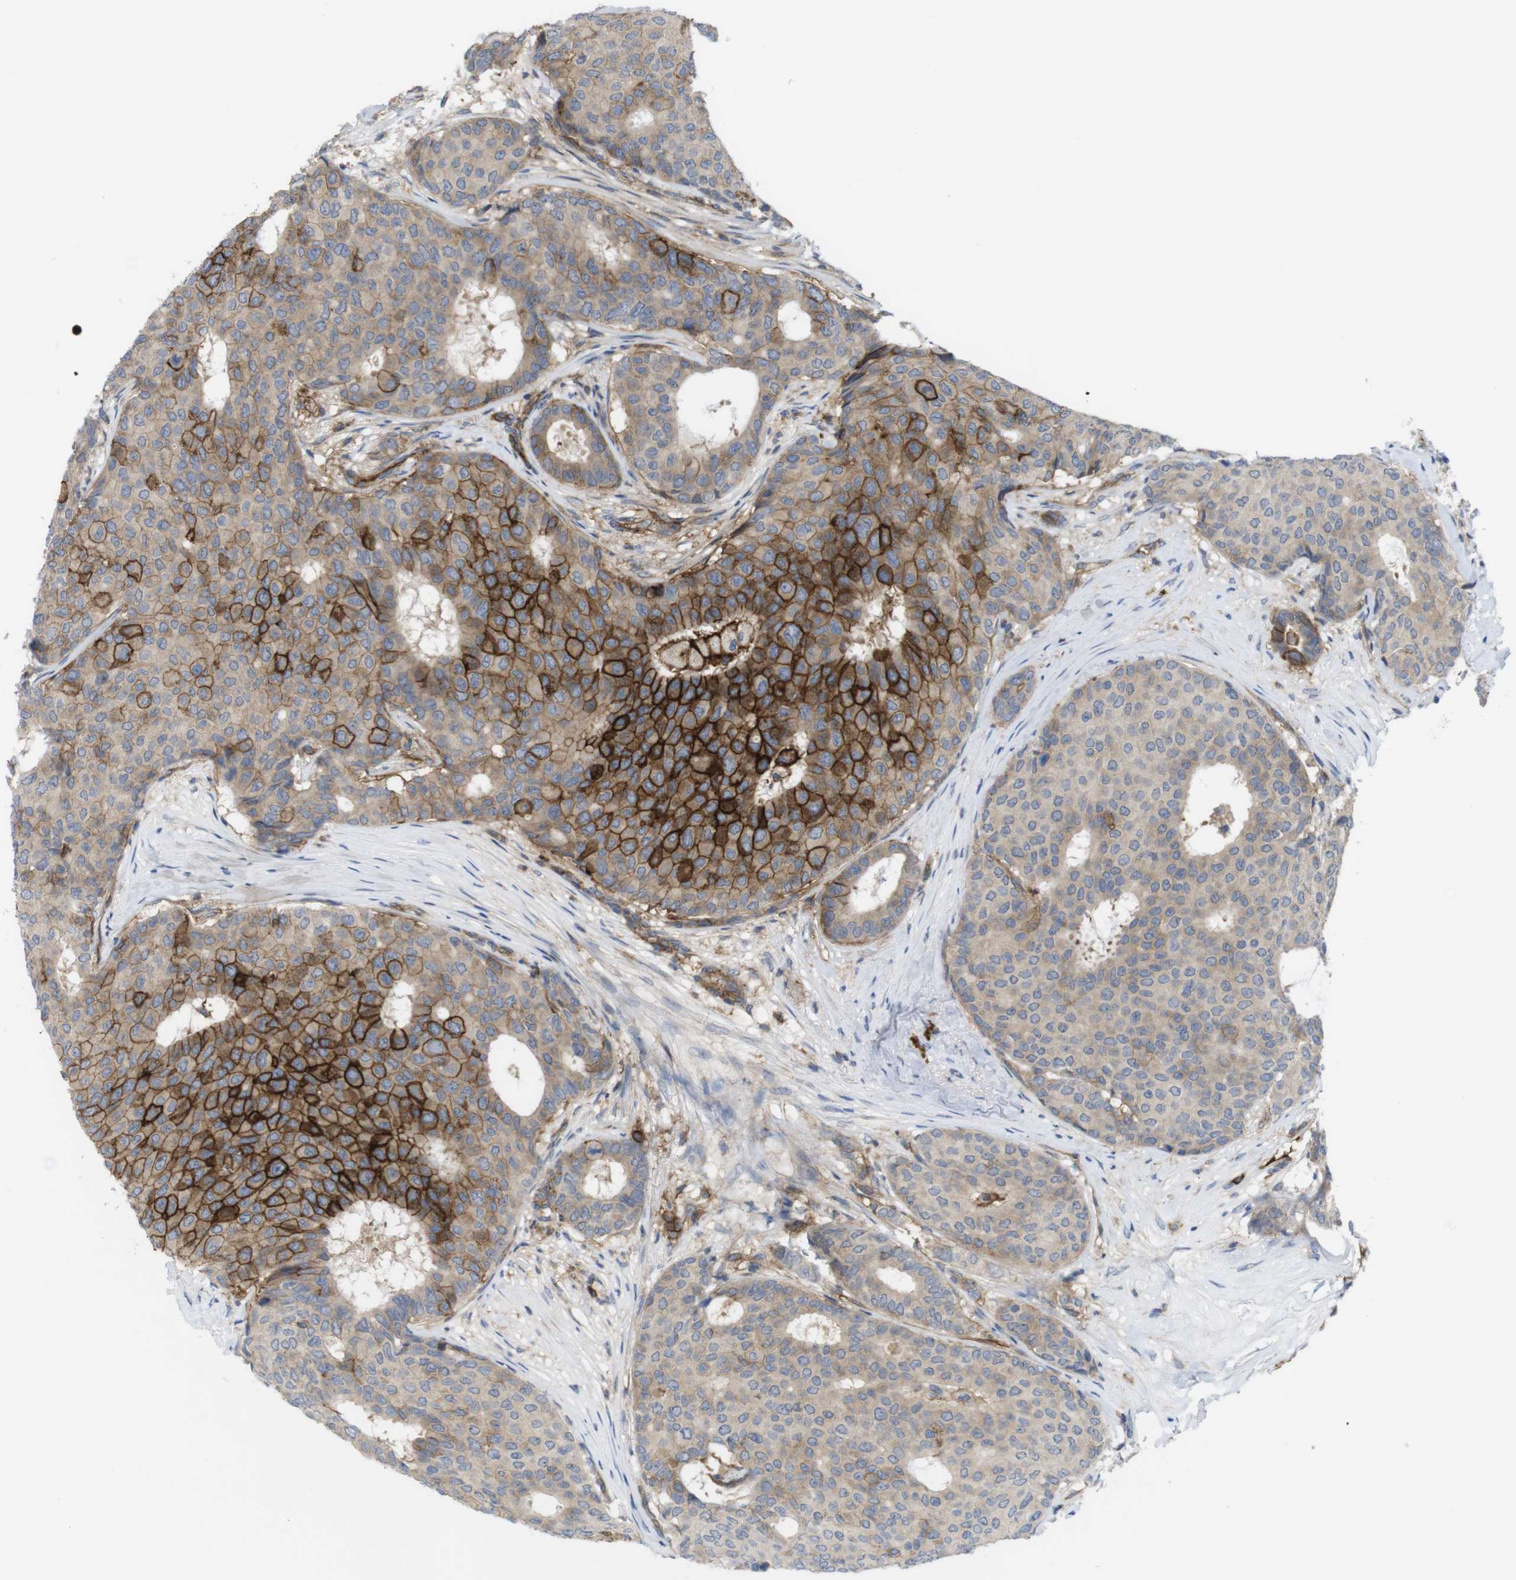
{"staining": {"intensity": "strong", "quantity": "25%-75%", "location": "cytoplasmic/membranous"}, "tissue": "breast cancer", "cell_type": "Tumor cells", "image_type": "cancer", "snomed": [{"axis": "morphology", "description": "Duct carcinoma"}, {"axis": "topography", "description": "Breast"}], "caption": "Infiltrating ductal carcinoma (breast) stained with DAB (3,3'-diaminobenzidine) immunohistochemistry displays high levels of strong cytoplasmic/membranous positivity in approximately 25%-75% of tumor cells.", "gene": "CCR6", "patient": {"sex": "female", "age": 75}}